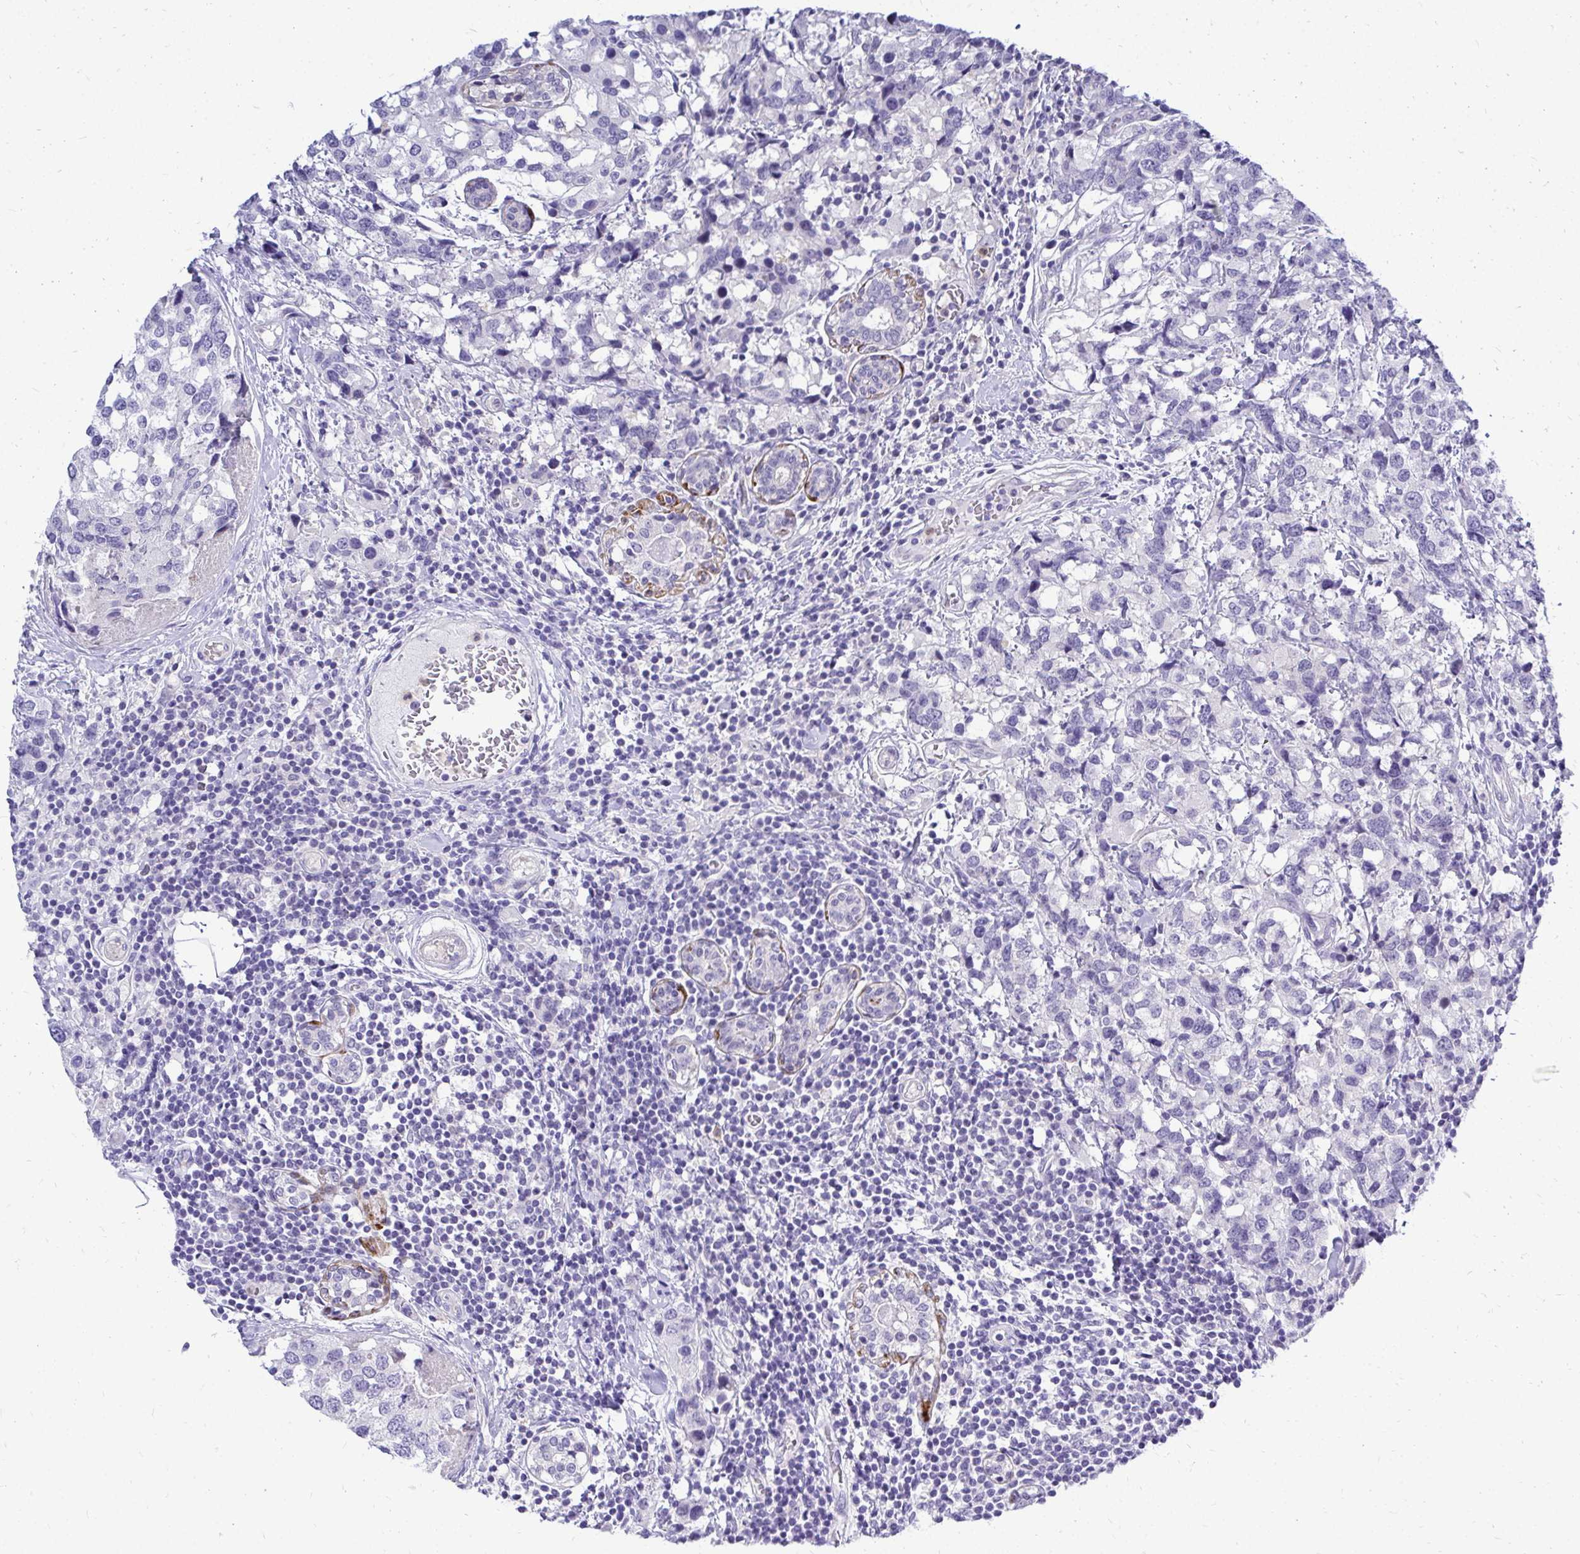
{"staining": {"intensity": "negative", "quantity": "none", "location": "none"}, "tissue": "breast cancer", "cell_type": "Tumor cells", "image_type": "cancer", "snomed": [{"axis": "morphology", "description": "Lobular carcinoma"}, {"axis": "topography", "description": "Breast"}], "caption": "This is an immunohistochemistry micrograph of breast cancer (lobular carcinoma). There is no expression in tumor cells.", "gene": "ZSWIM9", "patient": {"sex": "female", "age": 59}}